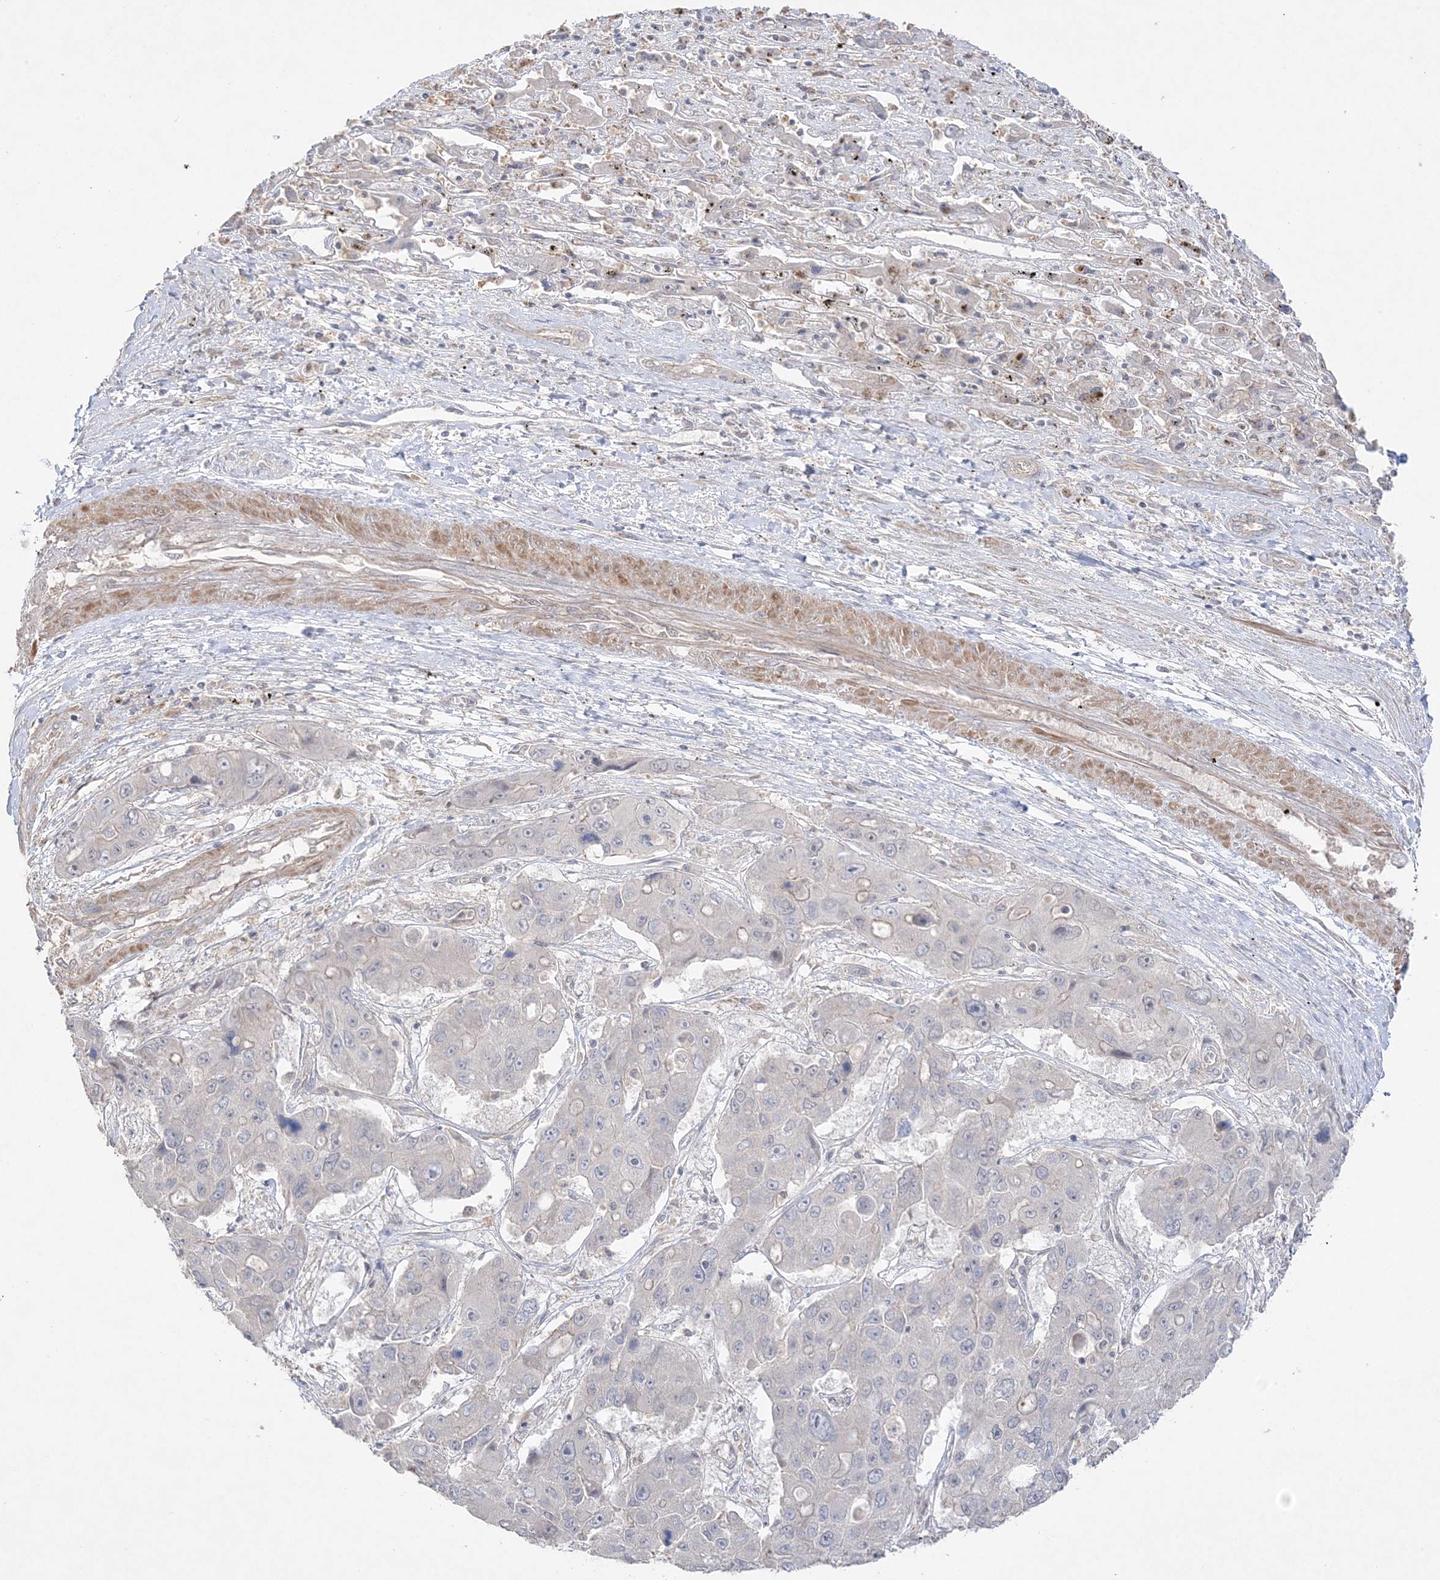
{"staining": {"intensity": "negative", "quantity": "none", "location": "none"}, "tissue": "liver cancer", "cell_type": "Tumor cells", "image_type": "cancer", "snomed": [{"axis": "morphology", "description": "Cholangiocarcinoma"}, {"axis": "topography", "description": "Liver"}], "caption": "Photomicrograph shows no protein positivity in tumor cells of liver cancer tissue. The staining was performed using DAB (3,3'-diaminobenzidine) to visualize the protein expression in brown, while the nuclei were stained in blue with hematoxylin (Magnification: 20x).", "gene": "SH3BP4", "patient": {"sex": "male", "age": 67}}